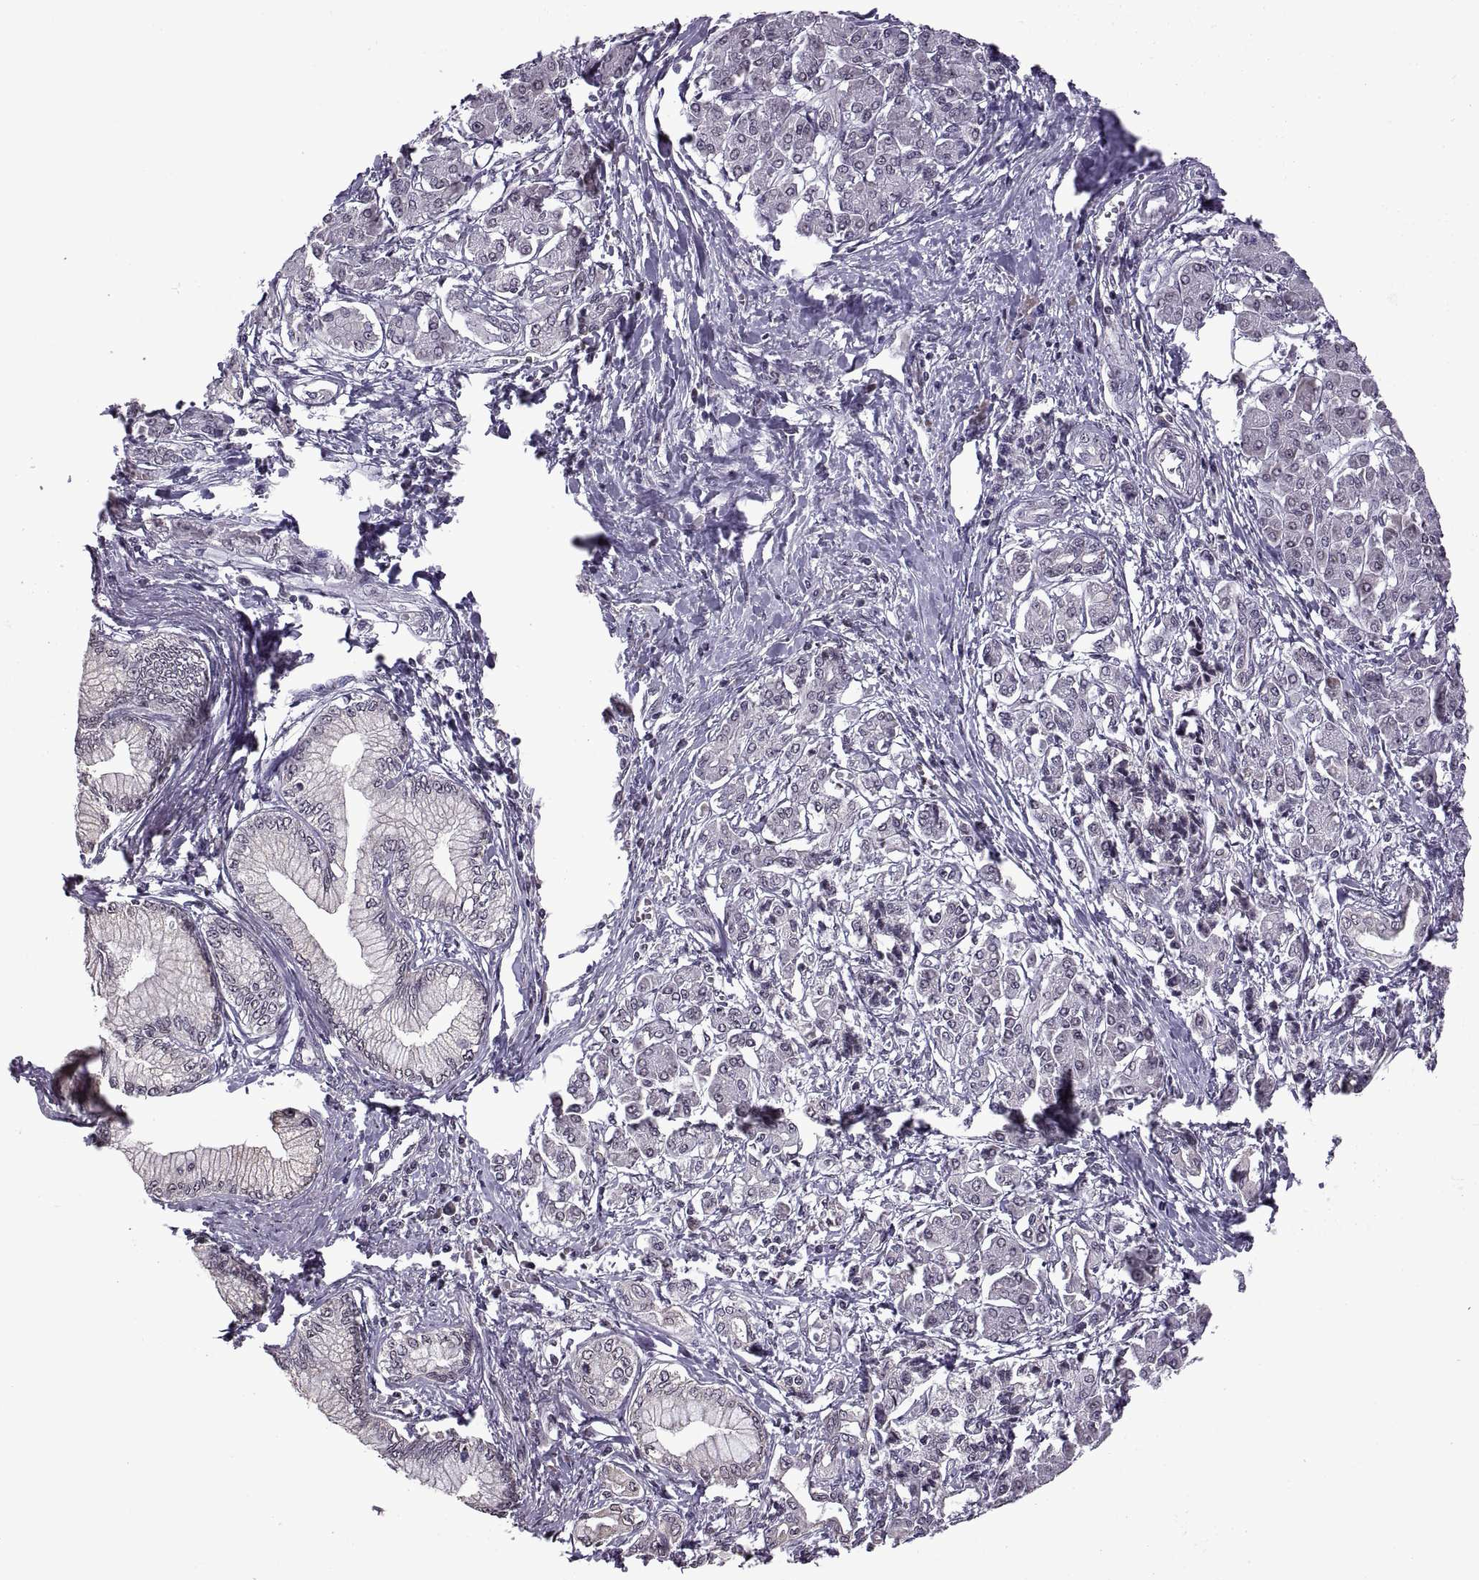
{"staining": {"intensity": "negative", "quantity": "none", "location": "none"}, "tissue": "pancreatic cancer", "cell_type": "Tumor cells", "image_type": "cancer", "snomed": [{"axis": "morphology", "description": "Adenocarcinoma, NOS"}, {"axis": "topography", "description": "Pancreas"}], "caption": "The IHC photomicrograph has no significant expression in tumor cells of pancreatic cancer (adenocarcinoma) tissue.", "gene": "INTS3", "patient": {"sex": "female", "age": 68}}